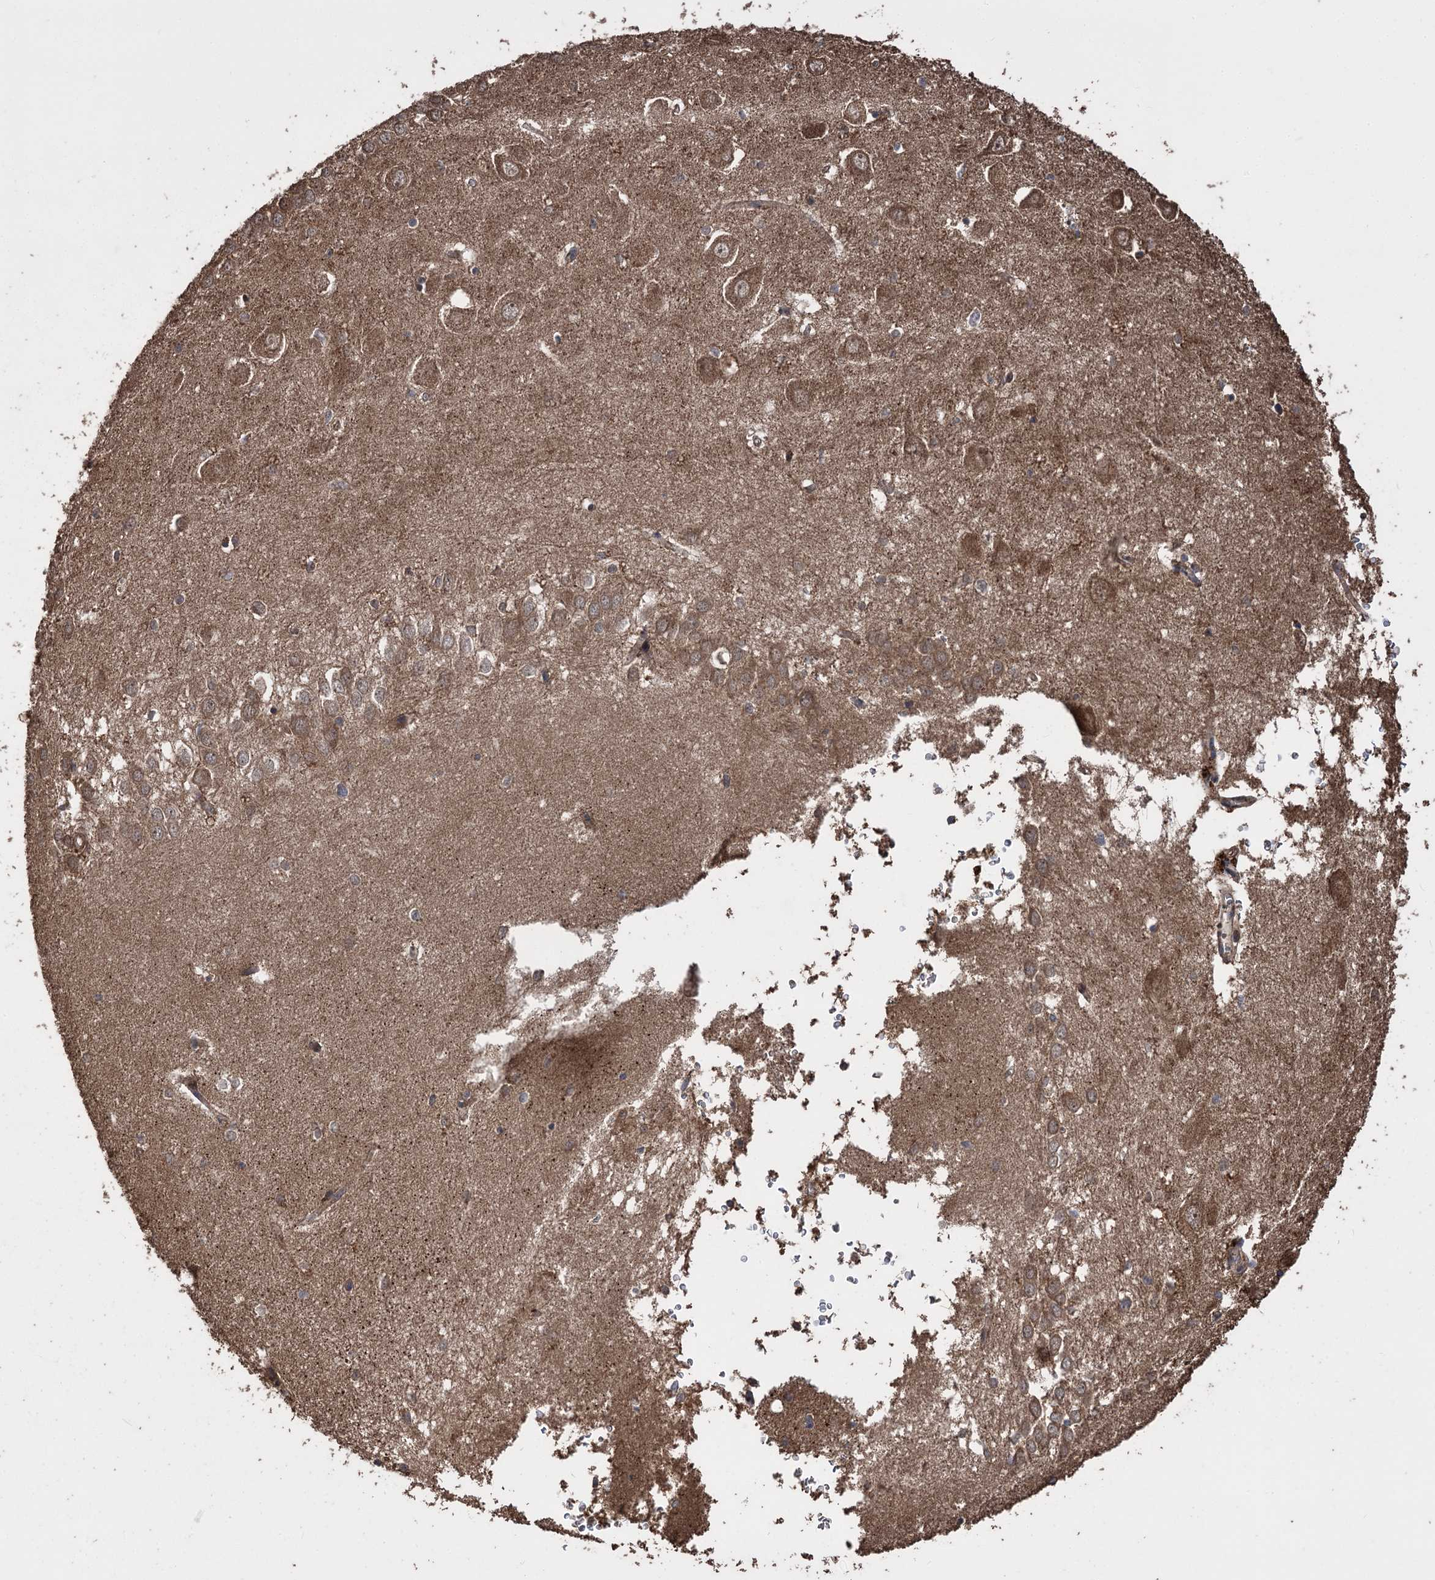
{"staining": {"intensity": "weak", "quantity": "<25%", "location": "cytoplasmic/membranous"}, "tissue": "hippocampus", "cell_type": "Glial cells", "image_type": "normal", "snomed": [{"axis": "morphology", "description": "Normal tissue, NOS"}, {"axis": "topography", "description": "Hippocampus"}], "caption": "The micrograph exhibits no staining of glial cells in unremarkable hippocampus. Nuclei are stained in blue.", "gene": "RASSF3", "patient": {"sex": "female", "age": 64}}